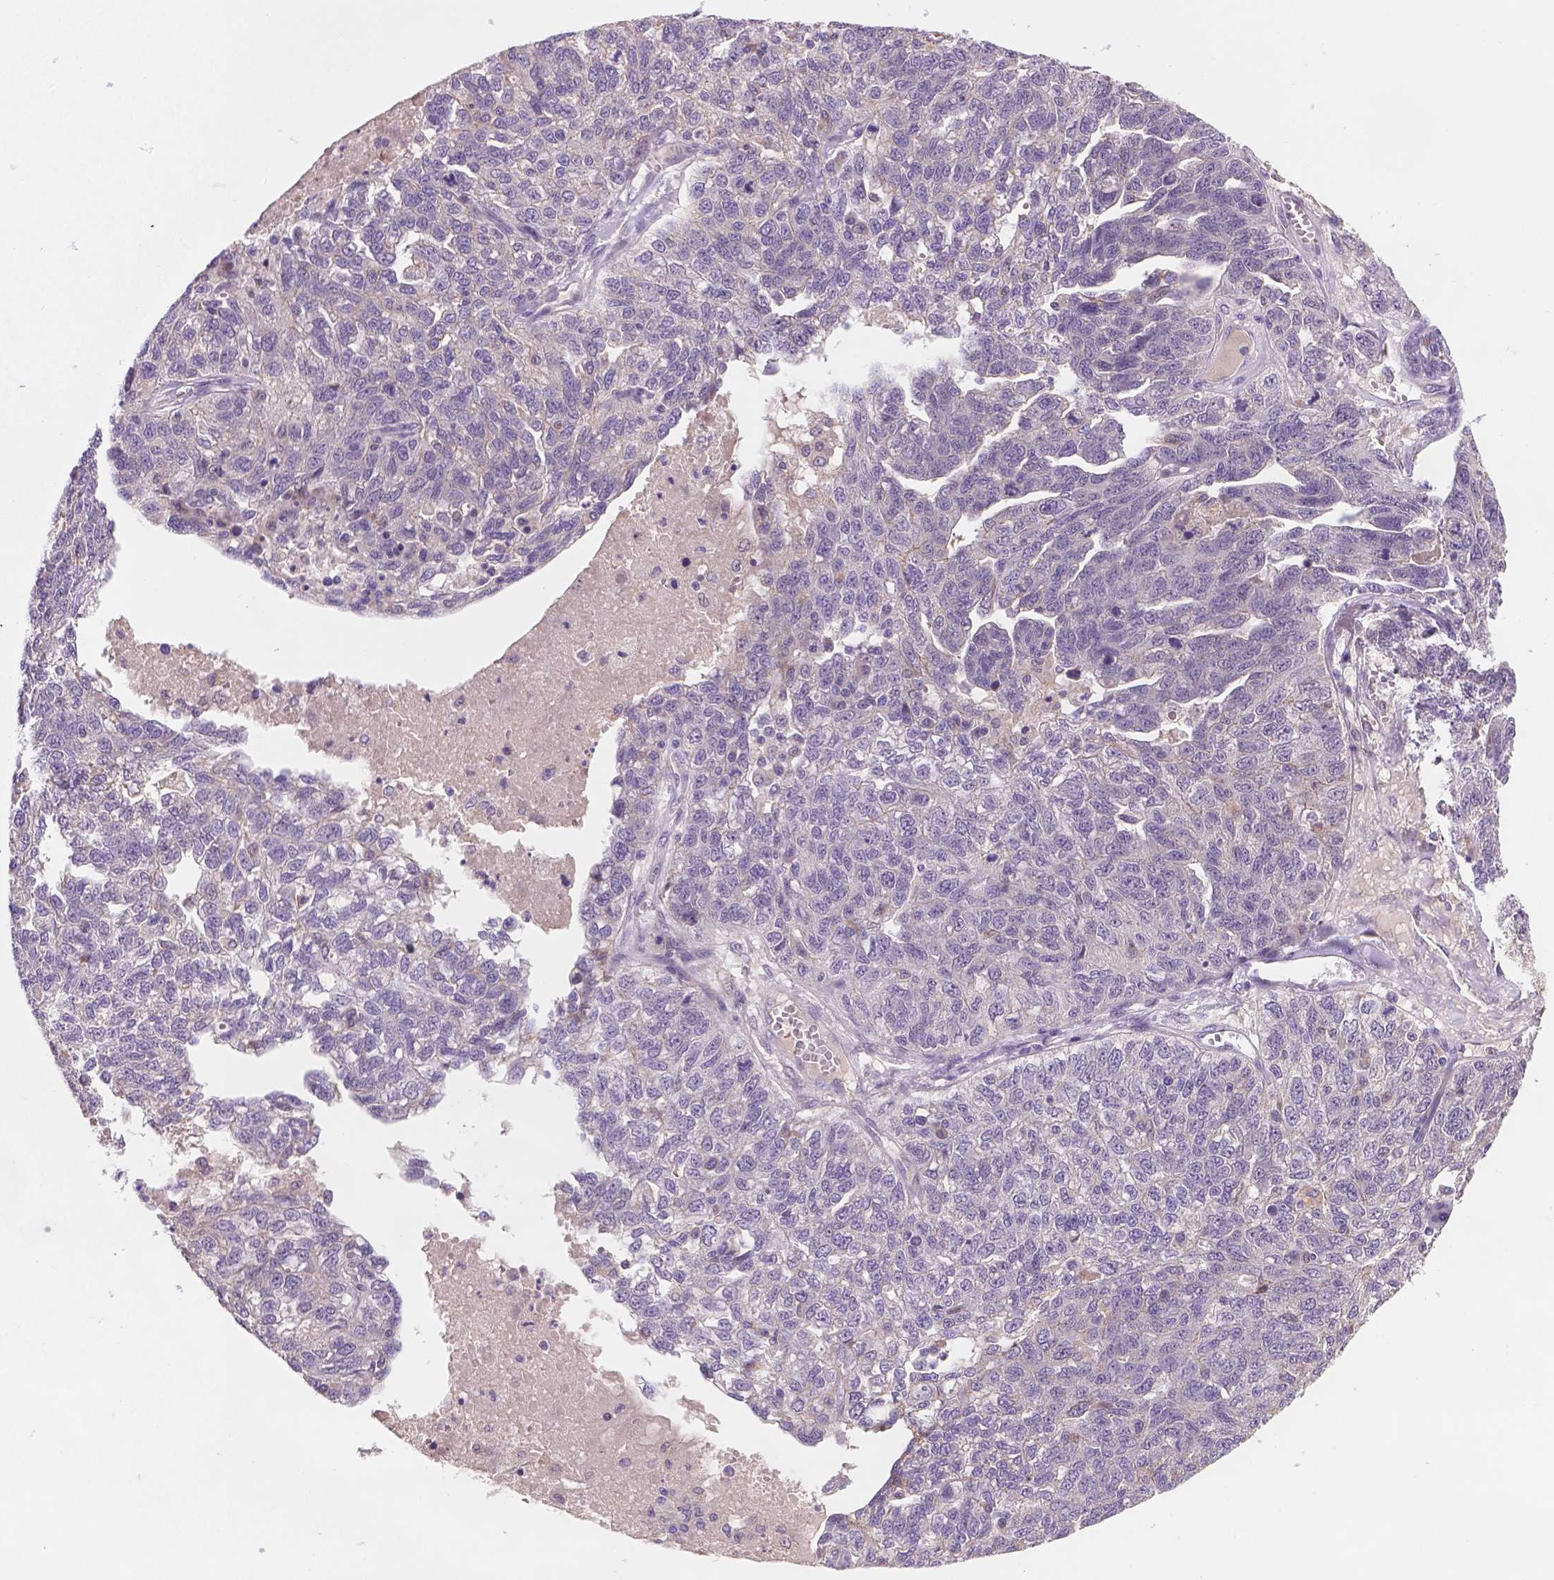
{"staining": {"intensity": "negative", "quantity": "none", "location": "none"}, "tissue": "ovarian cancer", "cell_type": "Tumor cells", "image_type": "cancer", "snomed": [{"axis": "morphology", "description": "Cystadenocarcinoma, serous, NOS"}, {"axis": "topography", "description": "Ovary"}], "caption": "Immunohistochemistry (IHC) of human serous cystadenocarcinoma (ovarian) demonstrates no staining in tumor cells. Nuclei are stained in blue.", "gene": "GXYLT2", "patient": {"sex": "female", "age": 71}}